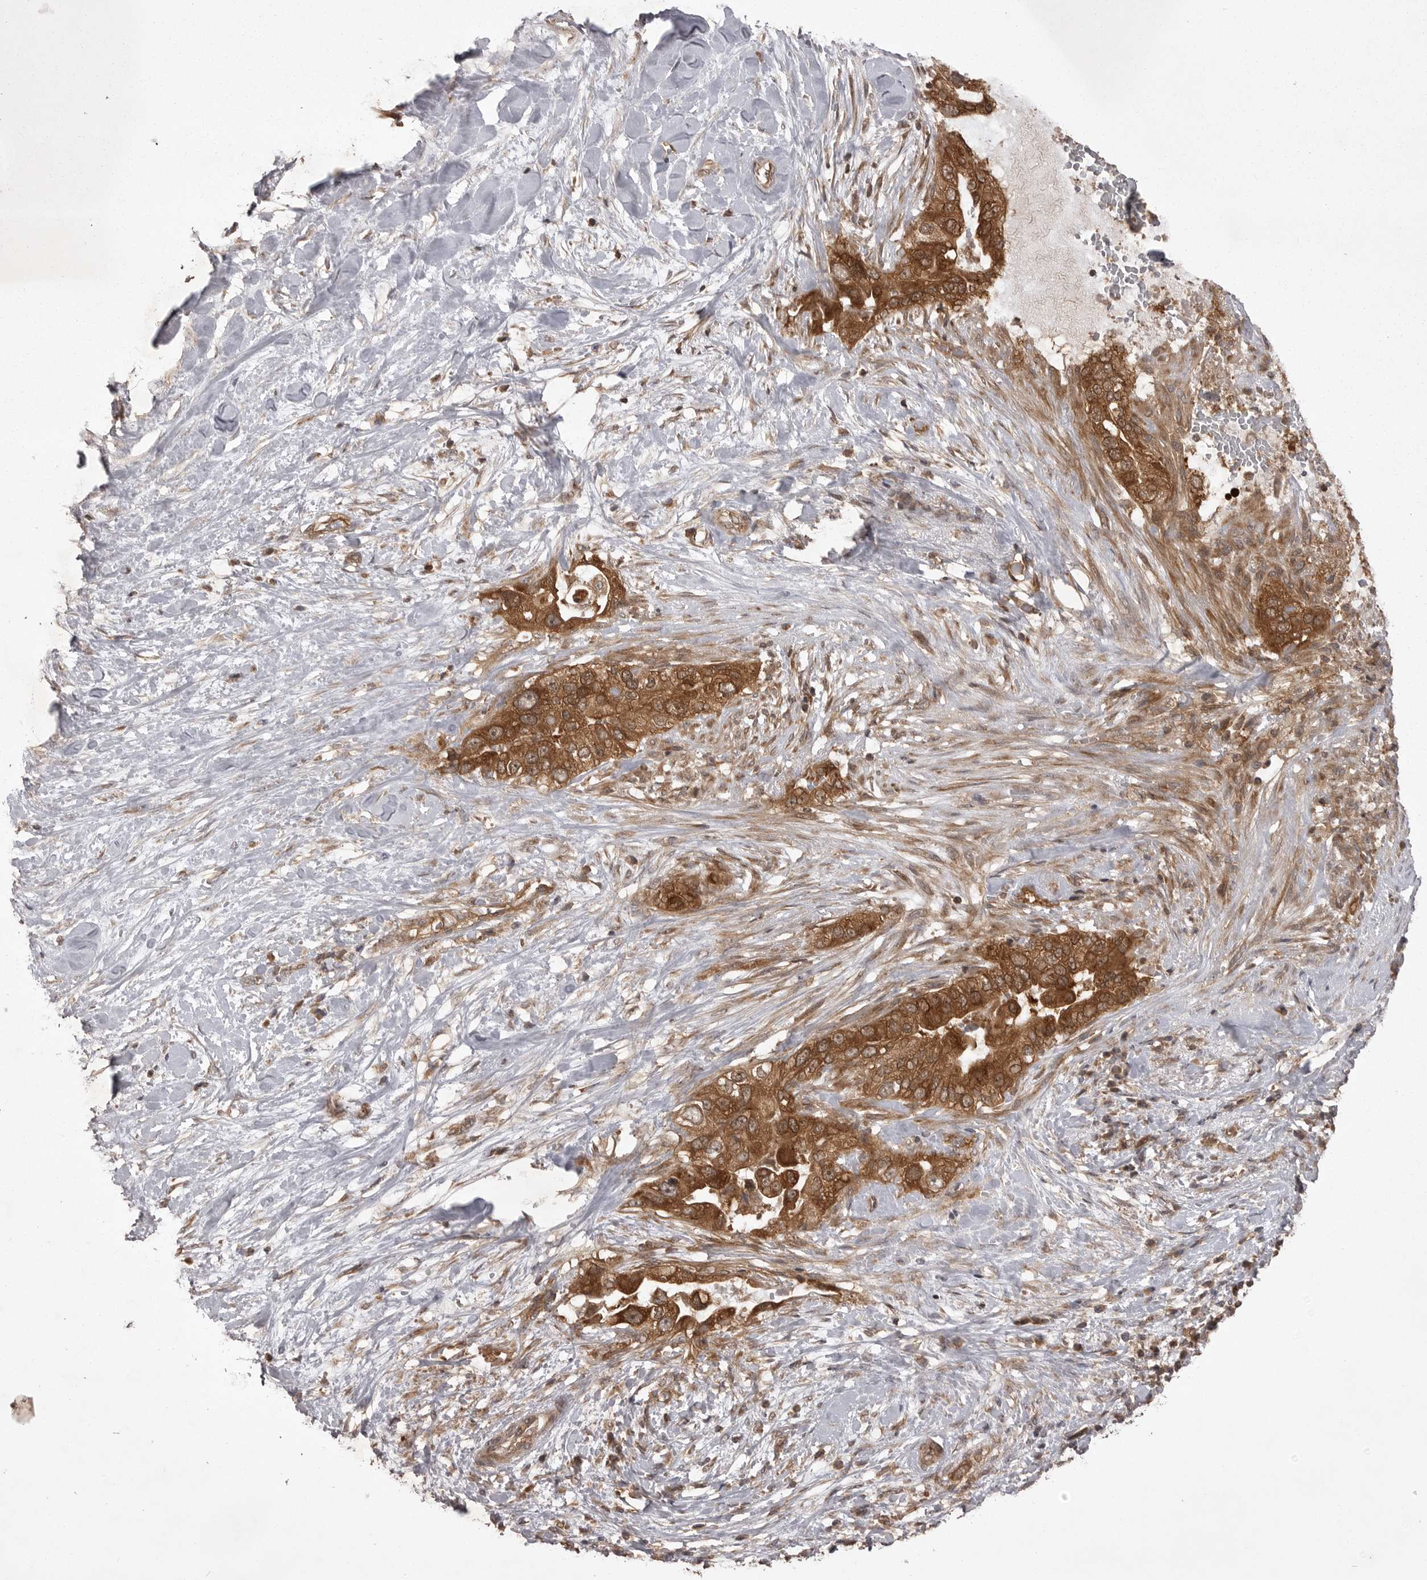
{"staining": {"intensity": "moderate", "quantity": ">75%", "location": "cytoplasmic/membranous"}, "tissue": "pancreatic cancer", "cell_type": "Tumor cells", "image_type": "cancer", "snomed": [{"axis": "morphology", "description": "Inflammation, NOS"}, {"axis": "morphology", "description": "Adenocarcinoma, NOS"}, {"axis": "topography", "description": "Pancreas"}], "caption": "Brown immunohistochemical staining in pancreatic adenocarcinoma reveals moderate cytoplasmic/membranous staining in about >75% of tumor cells. (Stains: DAB (3,3'-diaminobenzidine) in brown, nuclei in blue, Microscopy: brightfield microscopy at high magnification).", "gene": "STK24", "patient": {"sex": "female", "age": 56}}